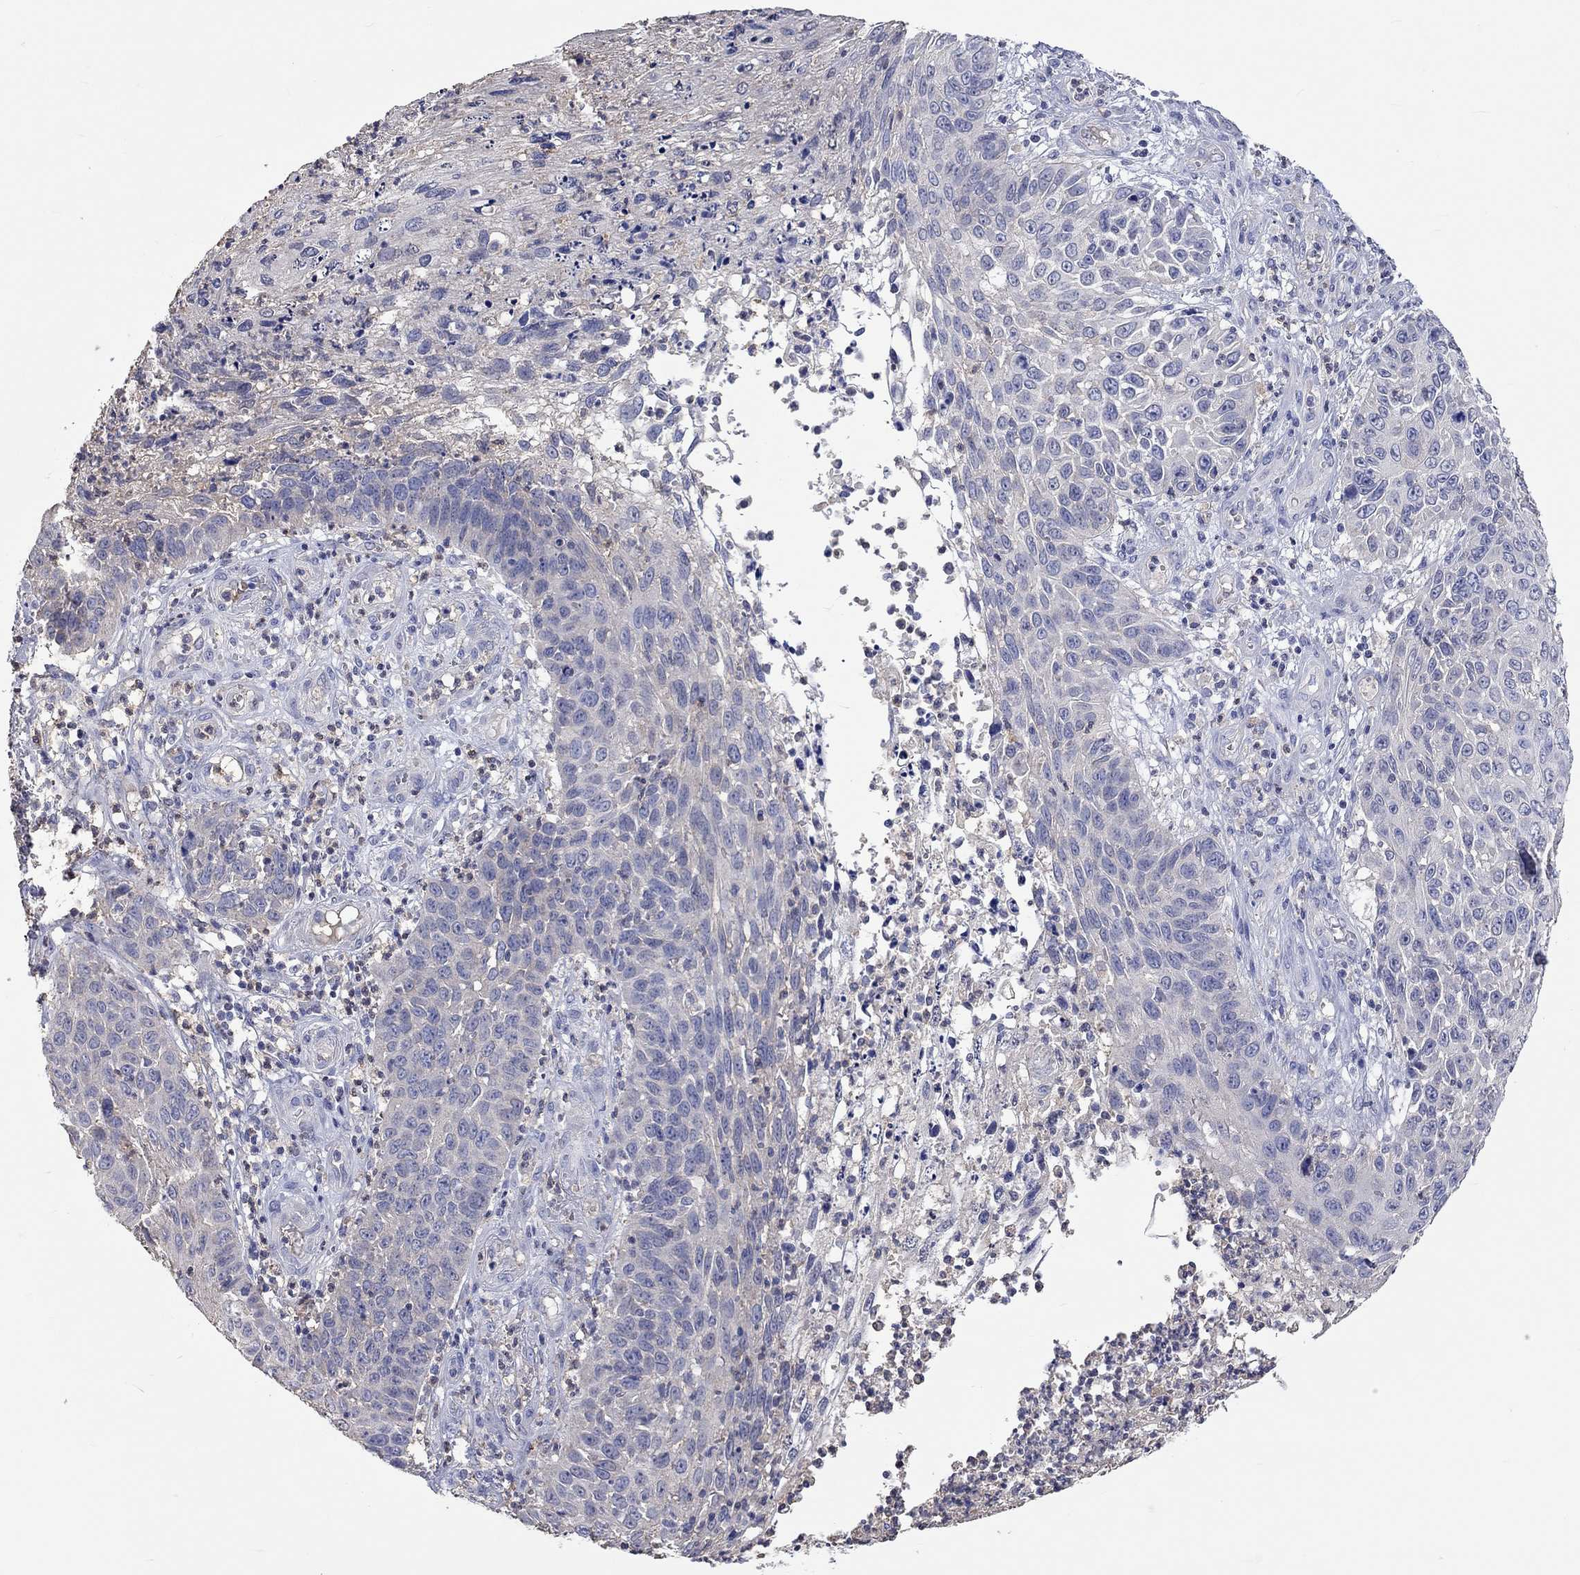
{"staining": {"intensity": "negative", "quantity": "none", "location": "none"}, "tissue": "skin cancer", "cell_type": "Tumor cells", "image_type": "cancer", "snomed": [{"axis": "morphology", "description": "Squamous cell carcinoma, NOS"}, {"axis": "topography", "description": "Skin"}], "caption": "Tumor cells are negative for protein expression in human skin cancer.", "gene": "LRFN4", "patient": {"sex": "male", "age": 92}}